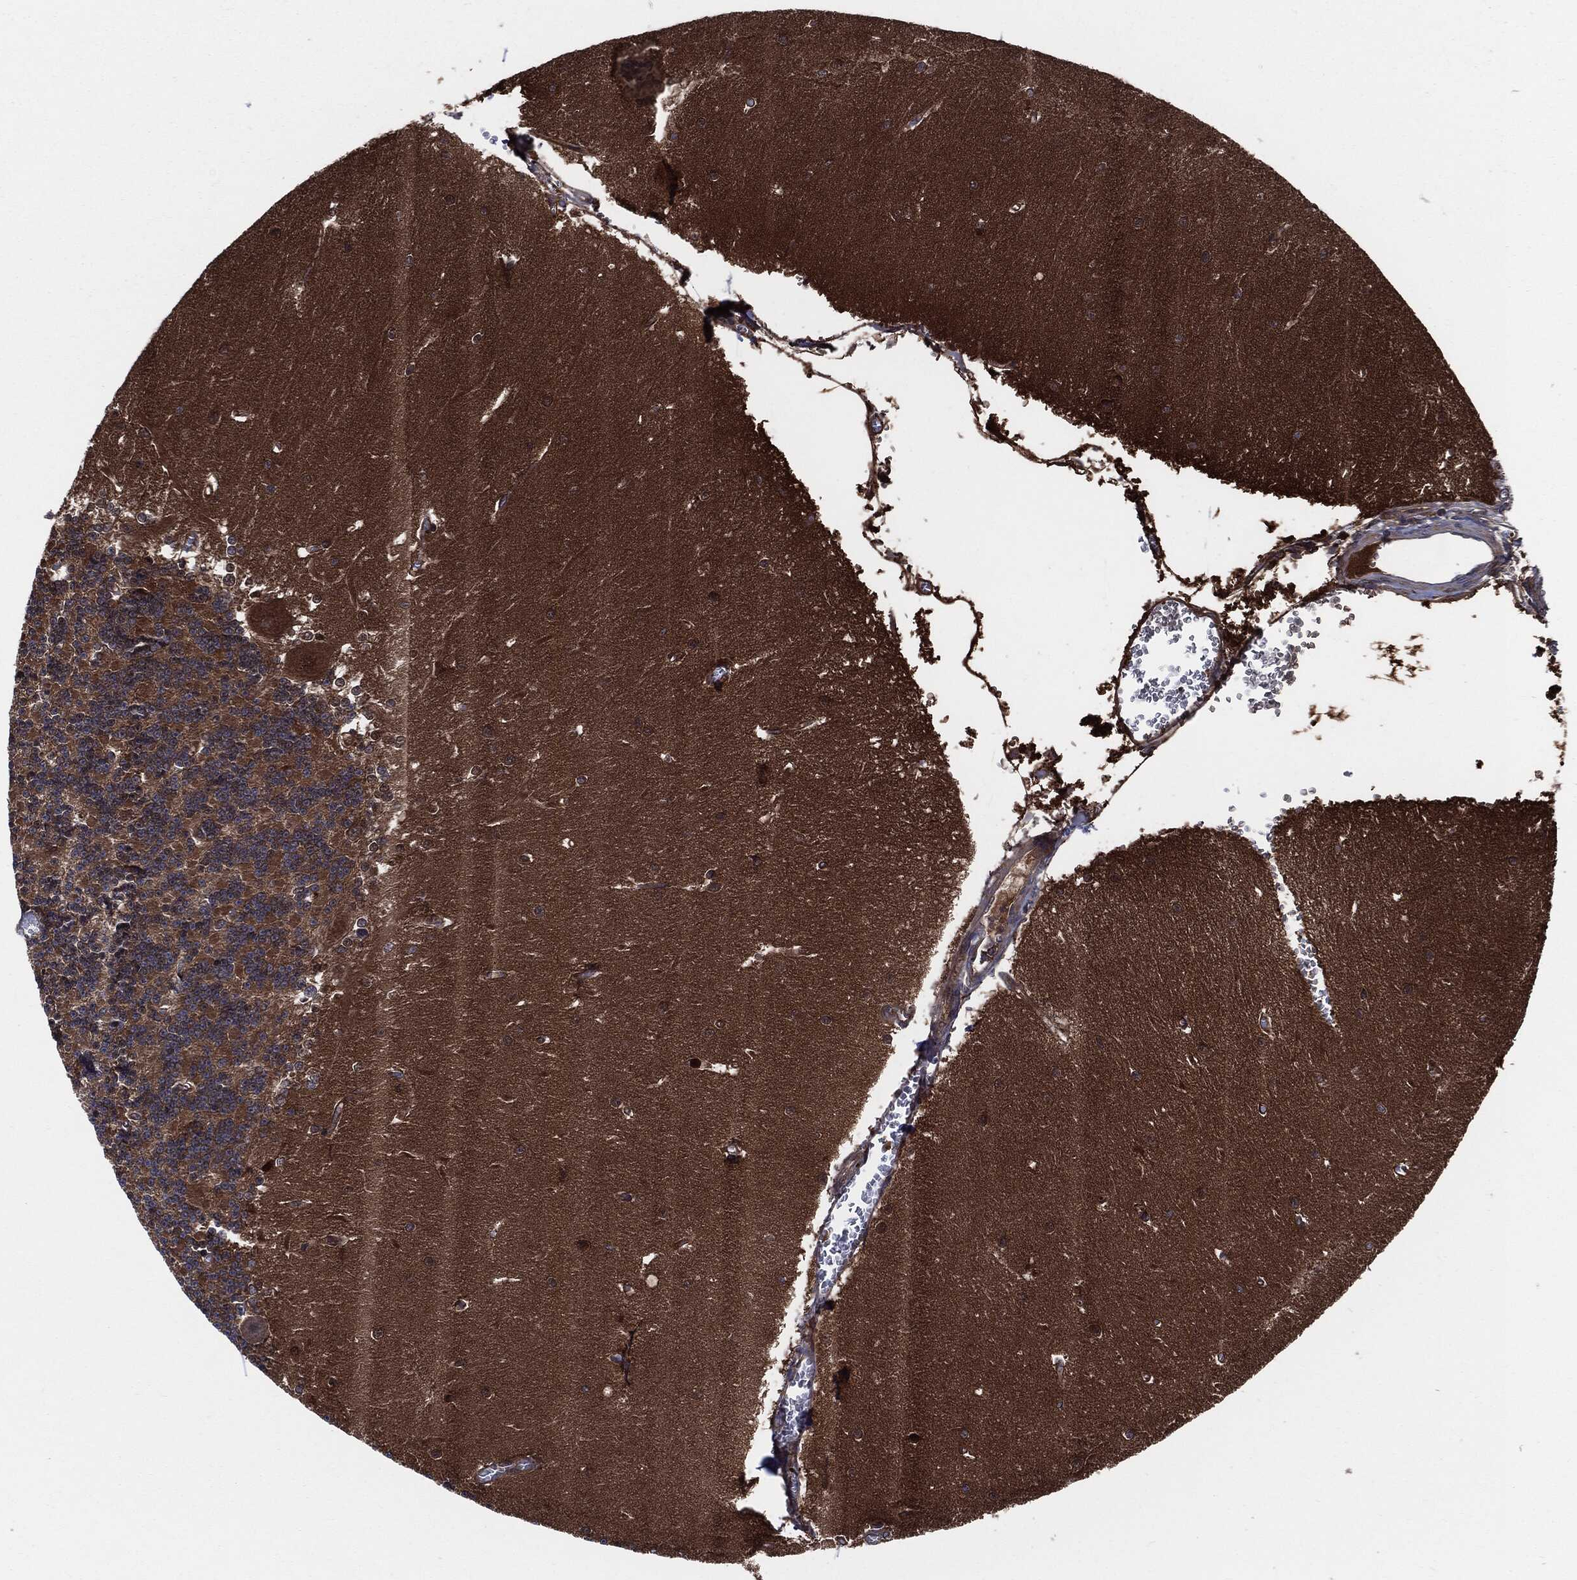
{"staining": {"intensity": "negative", "quantity": "none", "location": "none"}, "tissue": "cerebellum", "cell_type": "Cells in granular layer", "image_type": "normal", "snomed": [{"axis": "morphology", "description": "Normal tissue, NOS"}, {"axis": "topography", "description": "Cerebellum"}], "caption": "DAB (3,3'-diaminobenzidine) immunohistochemical staining of unremarkable human cerebellum reveals no significant staining in cells in granular layer.", "gene": "XPNPEP1", "patient": {"sex": "male", "age": 37}}